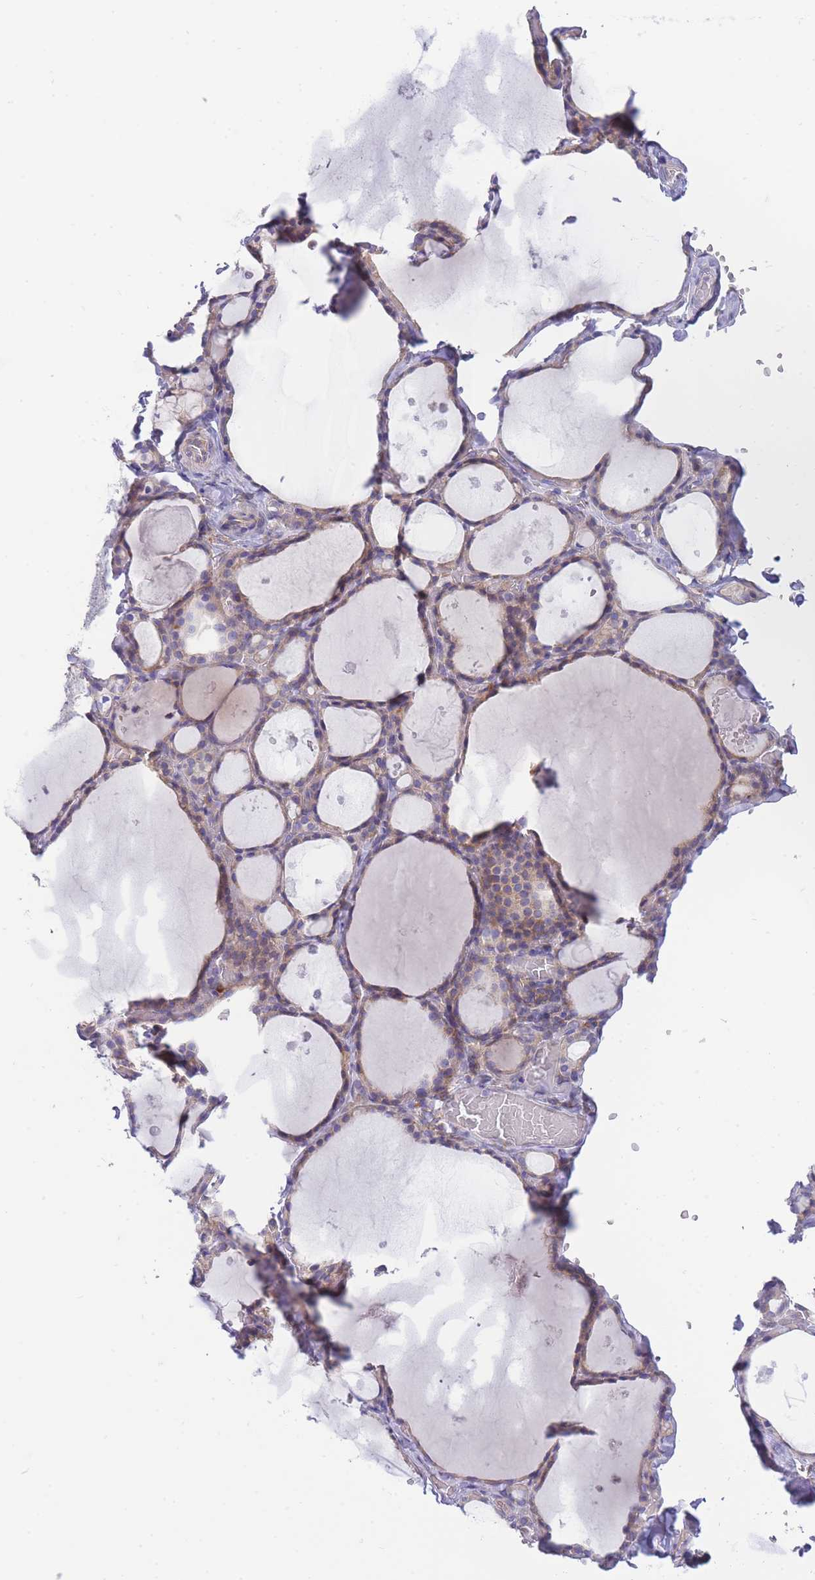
{"staining": {"intensity": "weak", "quantity": ">75%", "location": "cytoplasmic/membranous"}, "tissue": "thyroid gland", "cell_type": "Glandular cells", "image_type": "normal", "snomed": [{"axis": "morphology", "description": "Normal tissue, NOS"}, {"axis": "topography", "description": "Thyroid gland"}], "caption": "This image shows immunohistochemistry (IHC) staining of unremarkable thyroid gland, with low weak cytoplasmic/membranous staining in approximately >75% of glandular cells.", "gene": "SH2B2", "patient": {"sex": "male", "age": 56}}